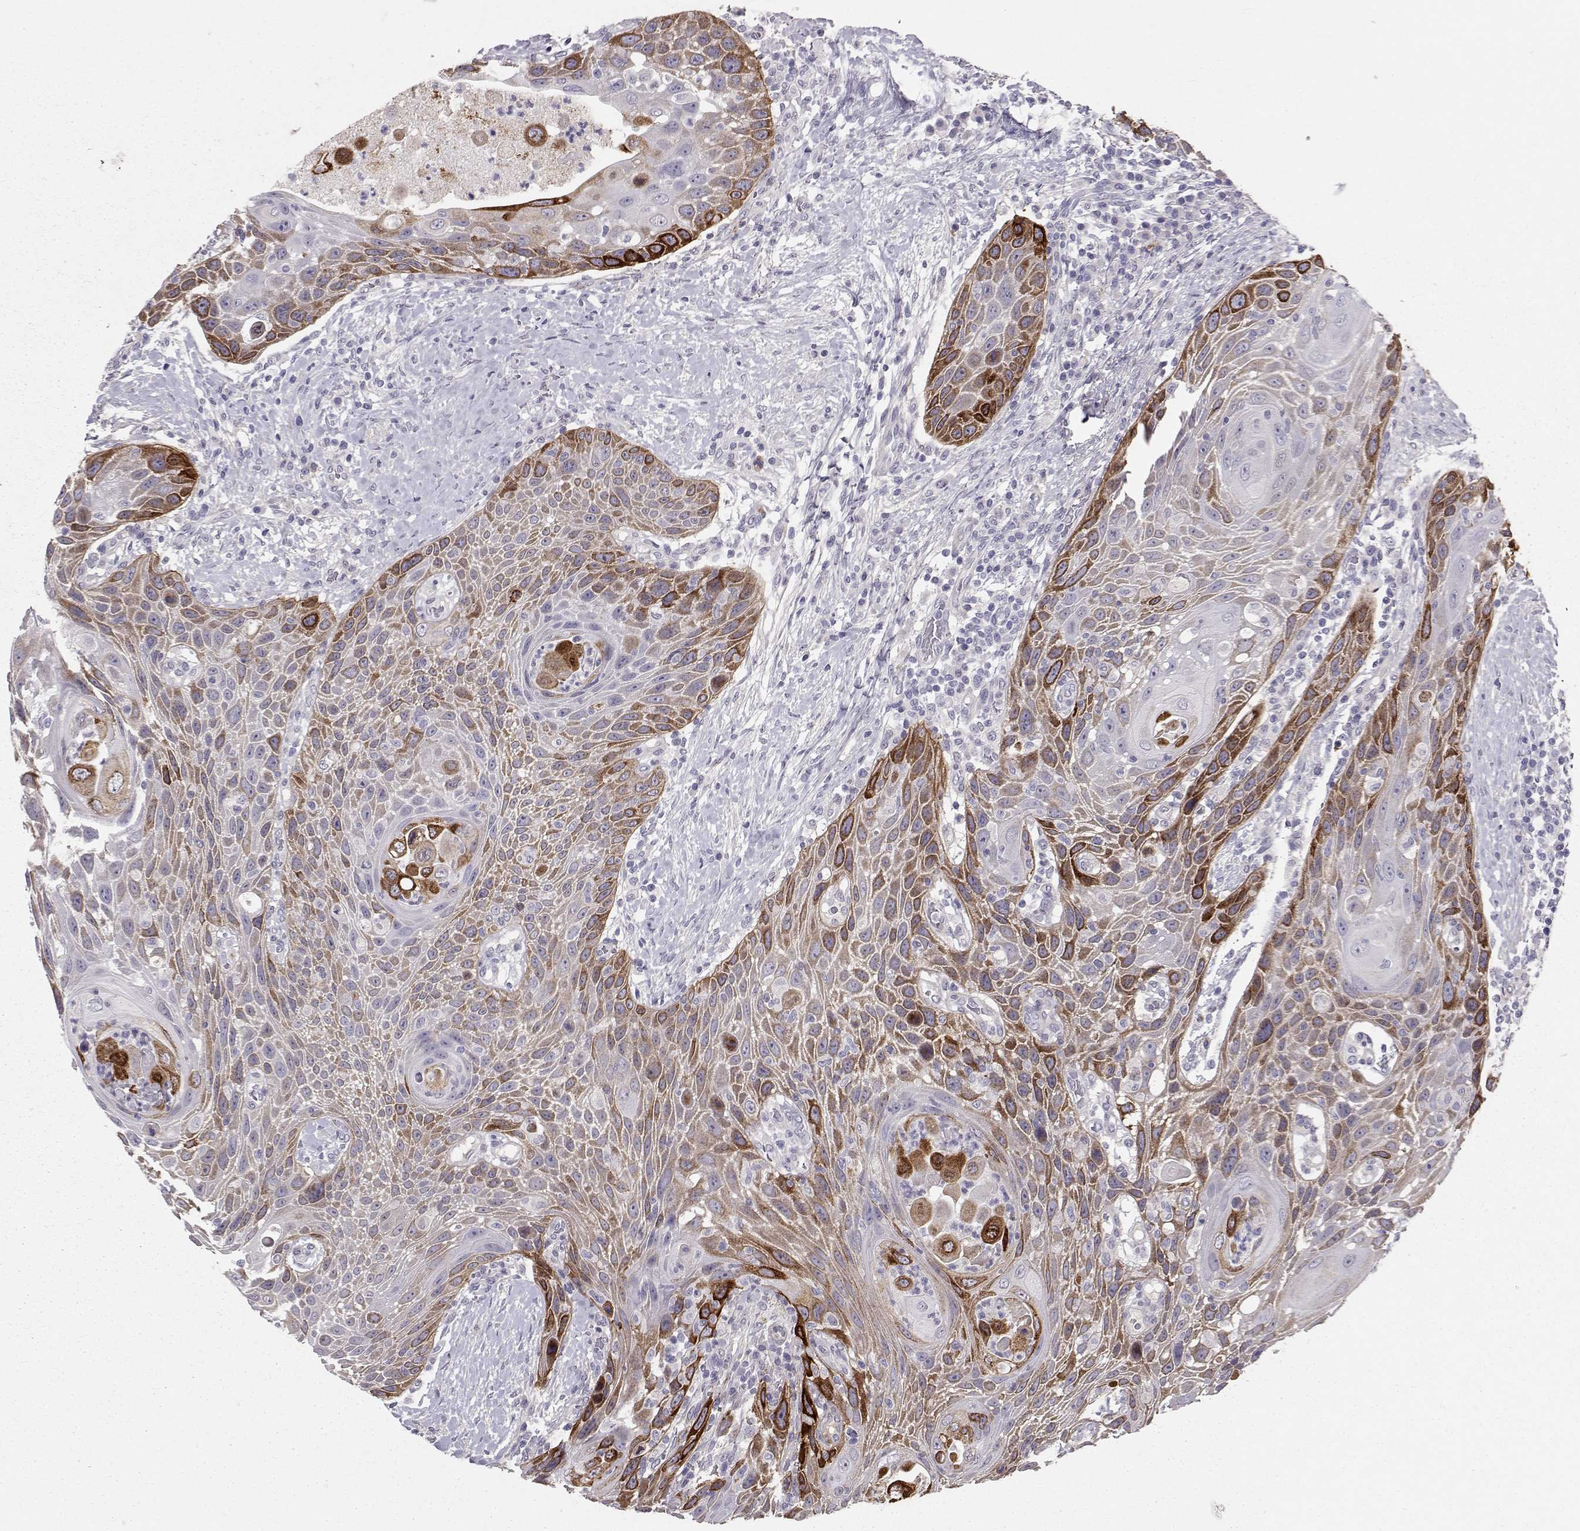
{"staining": {"intensity": "strong", "quantity": "<25%", "location": "cytoplasmic/membranous"}, "tissue": "head and neck cancer", "cell_type": "Tumor cells", "image_type": "cancer", "snomed": [{"axis": "morphology", "description": "Squamous cell carcinoma, NOS"}, {"axis": "topography", "description": "Head-Neck"}], "caption": "Protein staining displays strong cytoplasmic/membranous expression in approximately <25% of tumor cells in head and neck cancer. (IHC, brightfield microscopy, high magnification).", "gene": "LAMB3", "patient": {"sex": "male", "age": 69}}